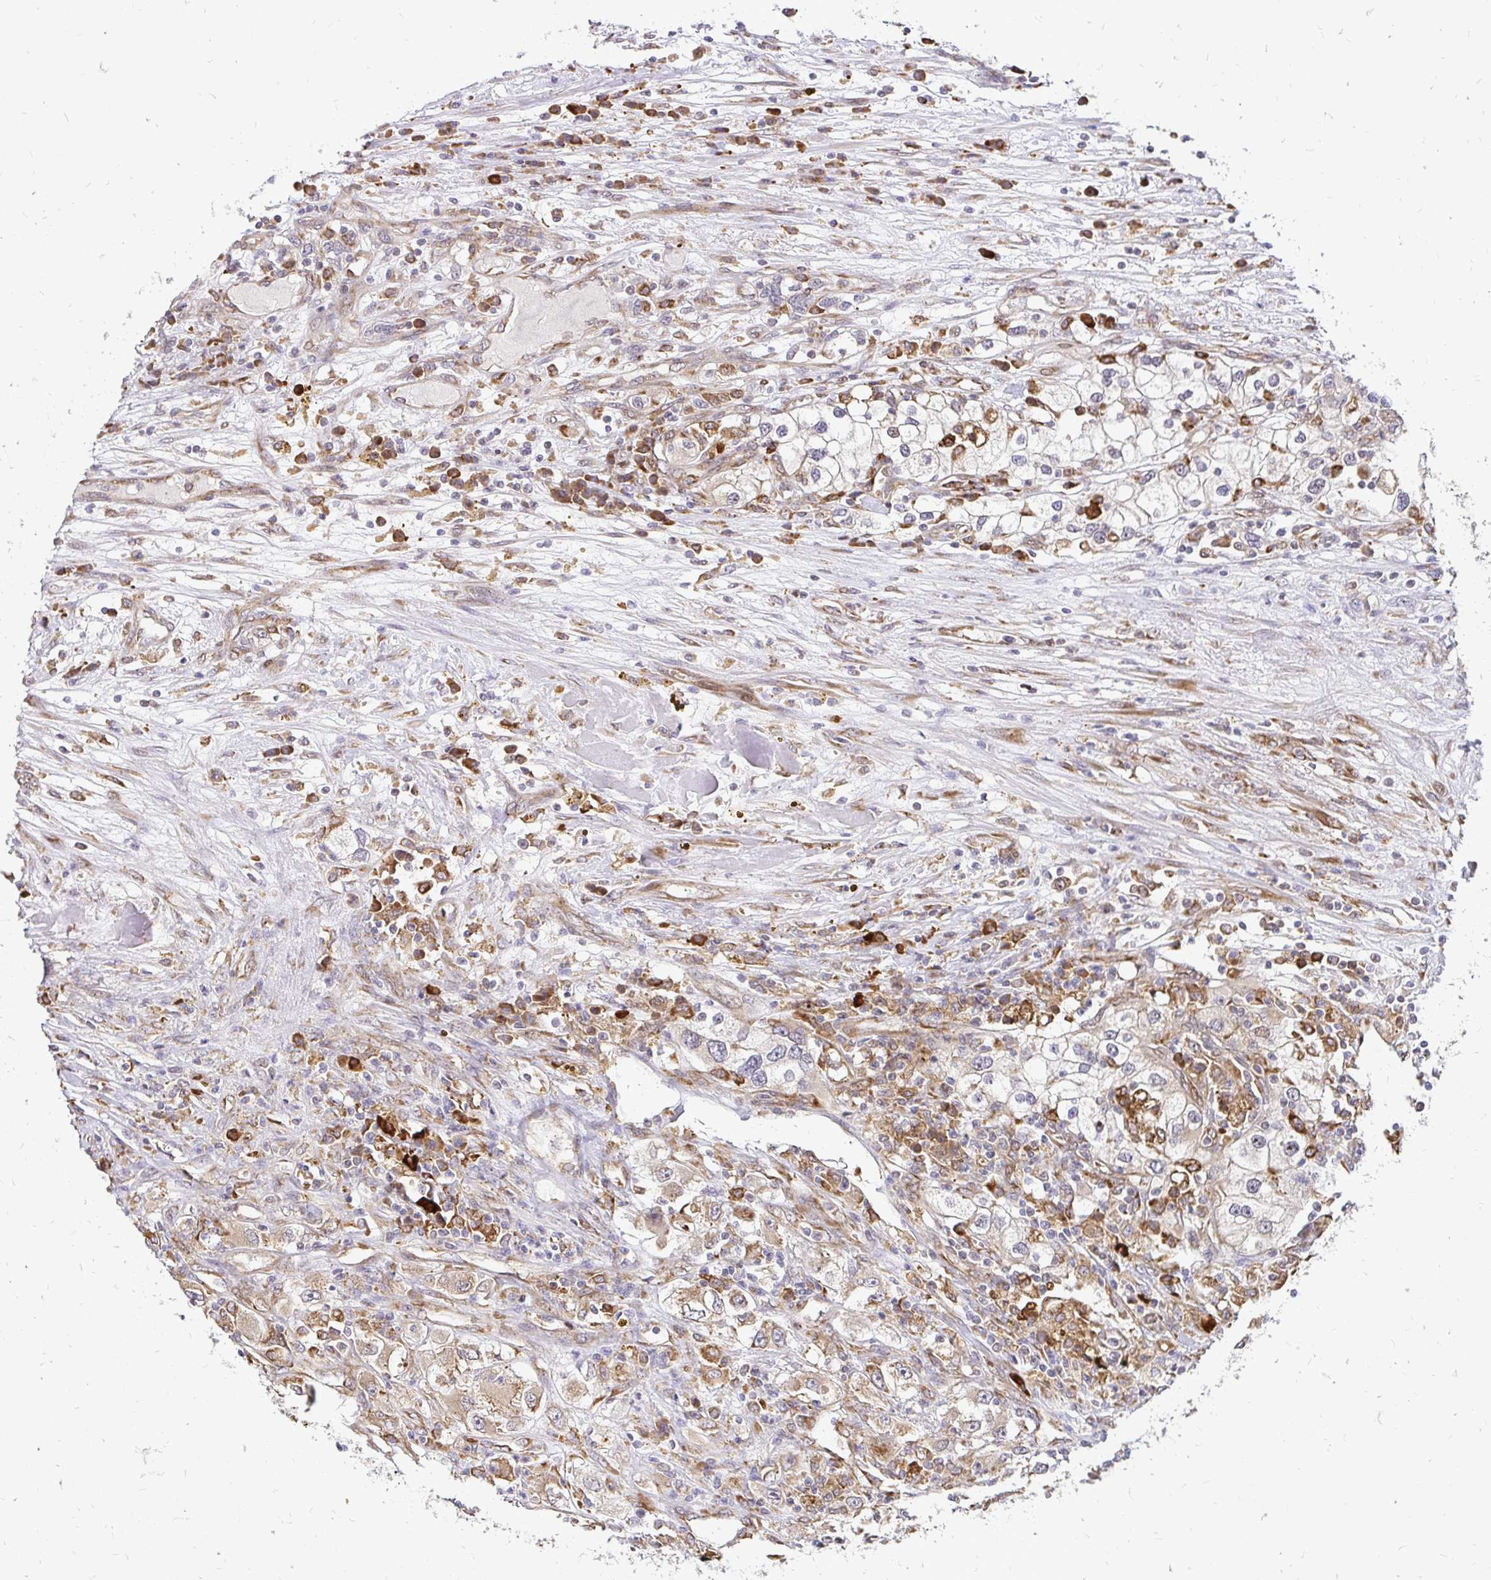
{"staining": {"intensity": "moderate", "quantity": ">75%", "location": "cytoplasmic/membranous"}, "tissue": "renal cancer", "cell_type": "Tumor cells", "image_type": "cancer", "snomed": [{"axis": "morphology", "description": "Adenocarcinoma, NOS"}, {"axis": "topography", "description": "Kidney"}], "caption": "Immunohistochemistry (DAB (3,3'-diaminobenzidine)) staining of human renal cancer exhibits moderate cytoplasmic/membranous protein staining in approximately >75% of tumor cells.", "gene": "NAALAD2", "patient": {"sex": "female", "age": 52}}